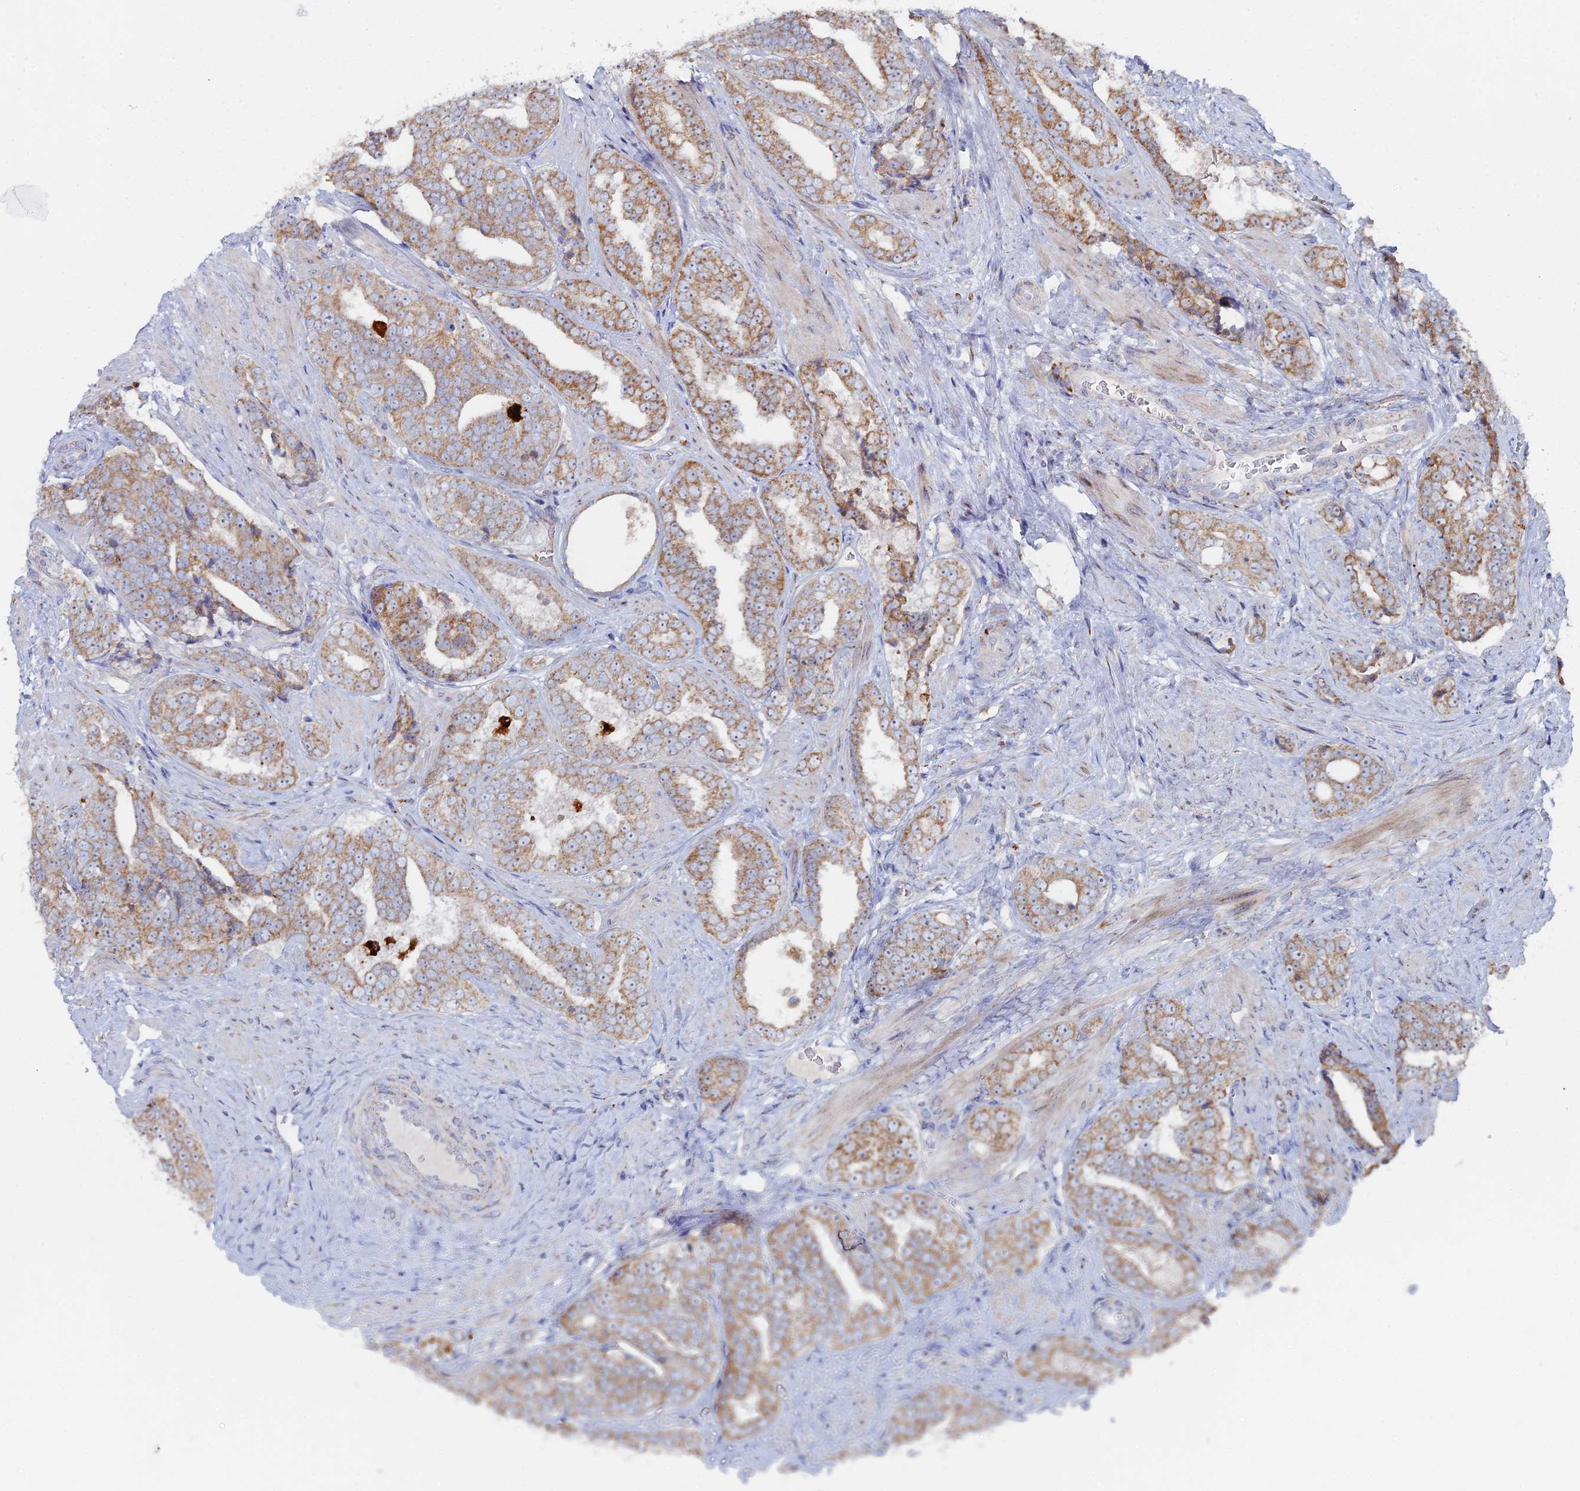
{"staining": {"intensity": "moderate", "quantity": ">75%", "location": "cytoplasmic/membranous"}, "tissue": "prostate cancer", "cell_type": "Tumor cells", "image_type": "cancer", "snomed": [{"axis": "morphology", "description": "Adenocarcinoma, High grade"}, {"axis": "topography", "description": "Prostate"}], "caption": "High-grade adenocarcinoma (prostate) stained with immunohistochemistry (IHC) shows moderate cytoplasmic/membranous positivity in about >75% of tumor cells.", "gene": "MPC1", "patient": {"sex": "male", "age": 67}}